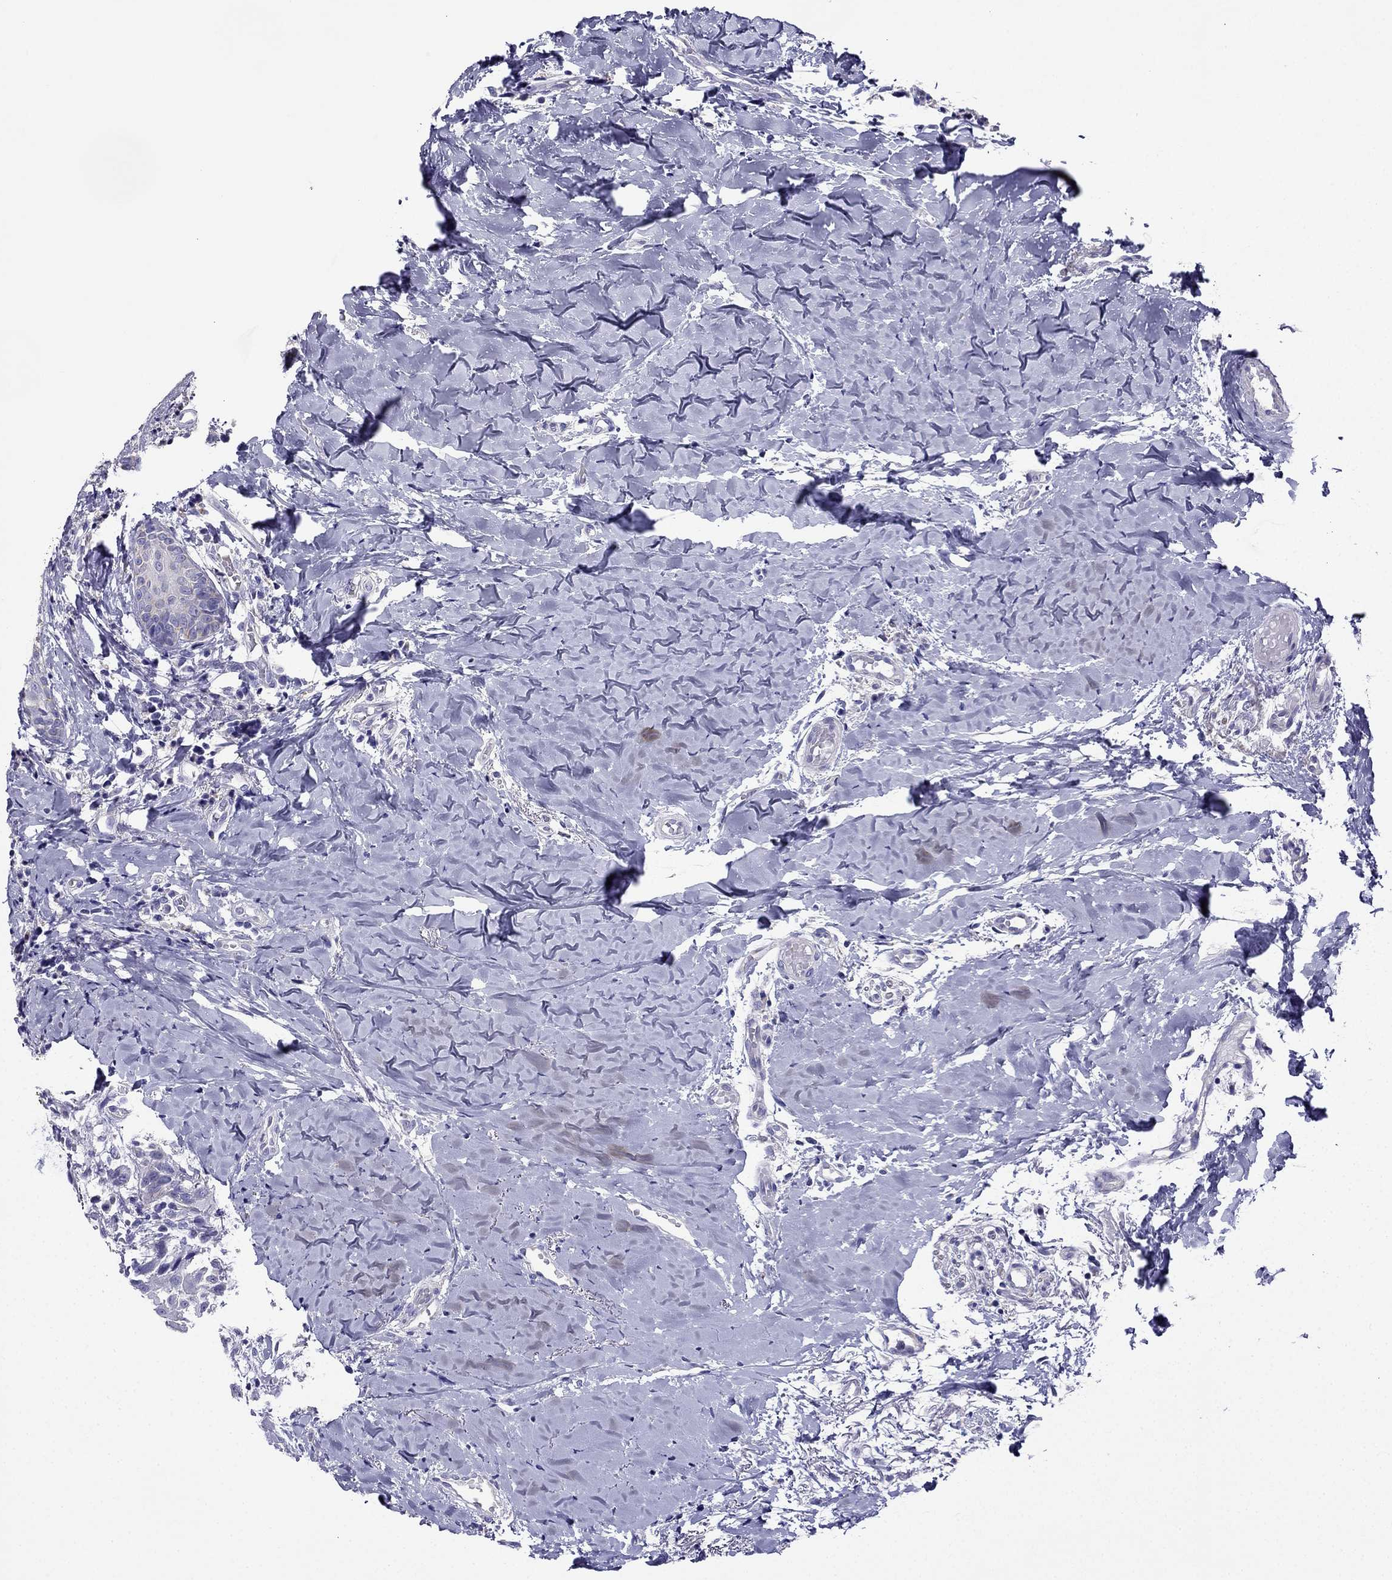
{"staining": {"intensity": "negative", "quantity": "none", "location": "none"}, "tissue": "head and neck cancer", "cell_type": "Tumor cells", "image_type": "cancer", "snomed": [{"axis": "morphology", "description": "Normal tissue, NOS"}, {"axis": "morphology", "description": "Squamous cell carcinoma, NOS"}, {"axis": "topography", "description": "Oral tissue"}, {"axis": "topography", "description": "Salivary gland"}, {"axis": "topography", "description": "Head-Neck"}], "caption": "Head and neck squamous cell carcinoma stained for a protein using immunohistochemistry demonstrates no staining tumor cells.", "gene": "KIF5A", "patient": {"sex": "female", "age": 62}}